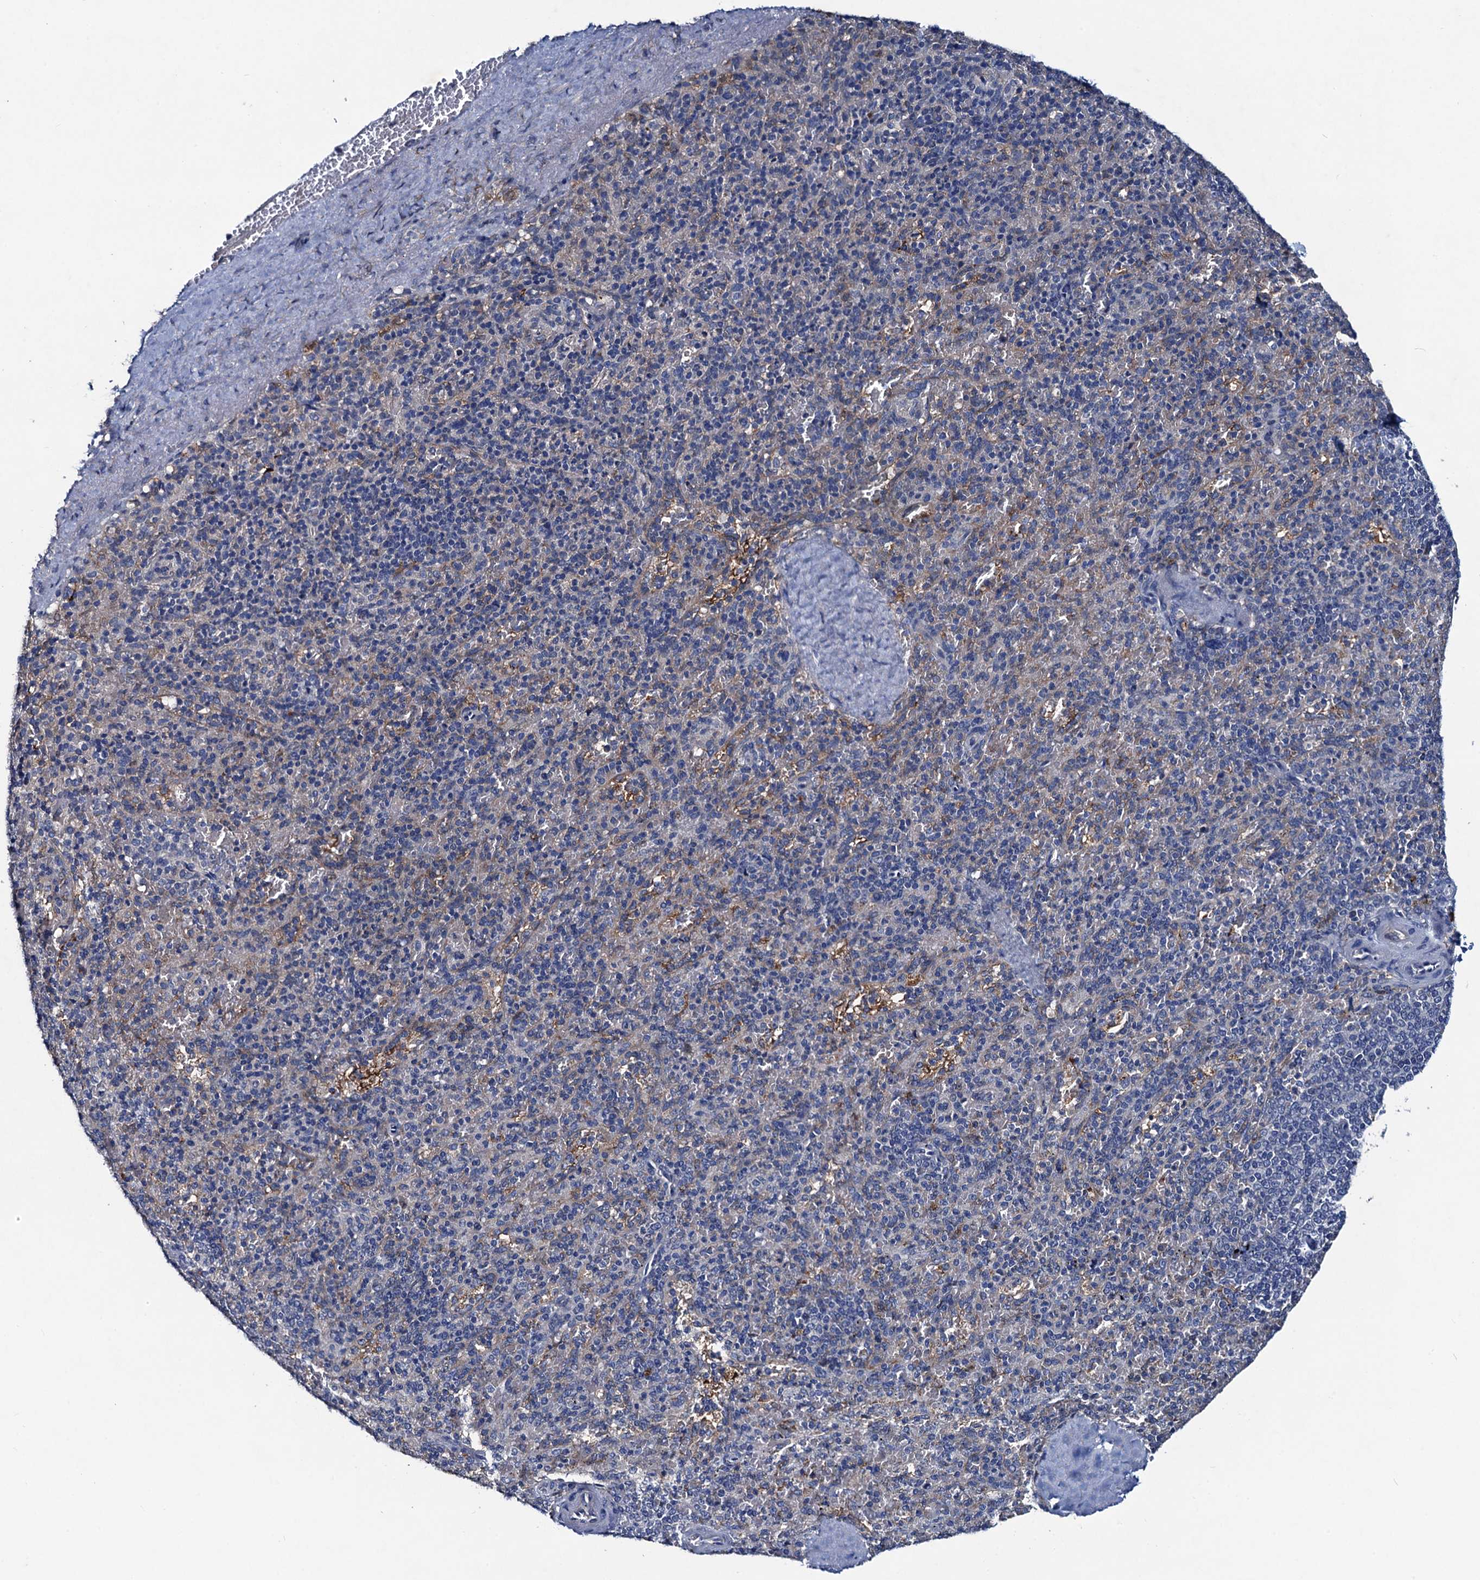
{"staining": {"intensity": "negative", "quantity": "none", "location": "none"}, "tissue": "spleen", "cell_type": "Cells in red pulp", "image_type": "normal", "snomed": [{"axis": "morphology", "description": "Normal tissue, NOS"}, {"axis": "topography", "description": "Spleen"}], "caption": "The micrograph shows no significant staining in cells in red pulp of spleen.", "gene": "RTKN2", "patient": {"sex": "male", "age": 82}}